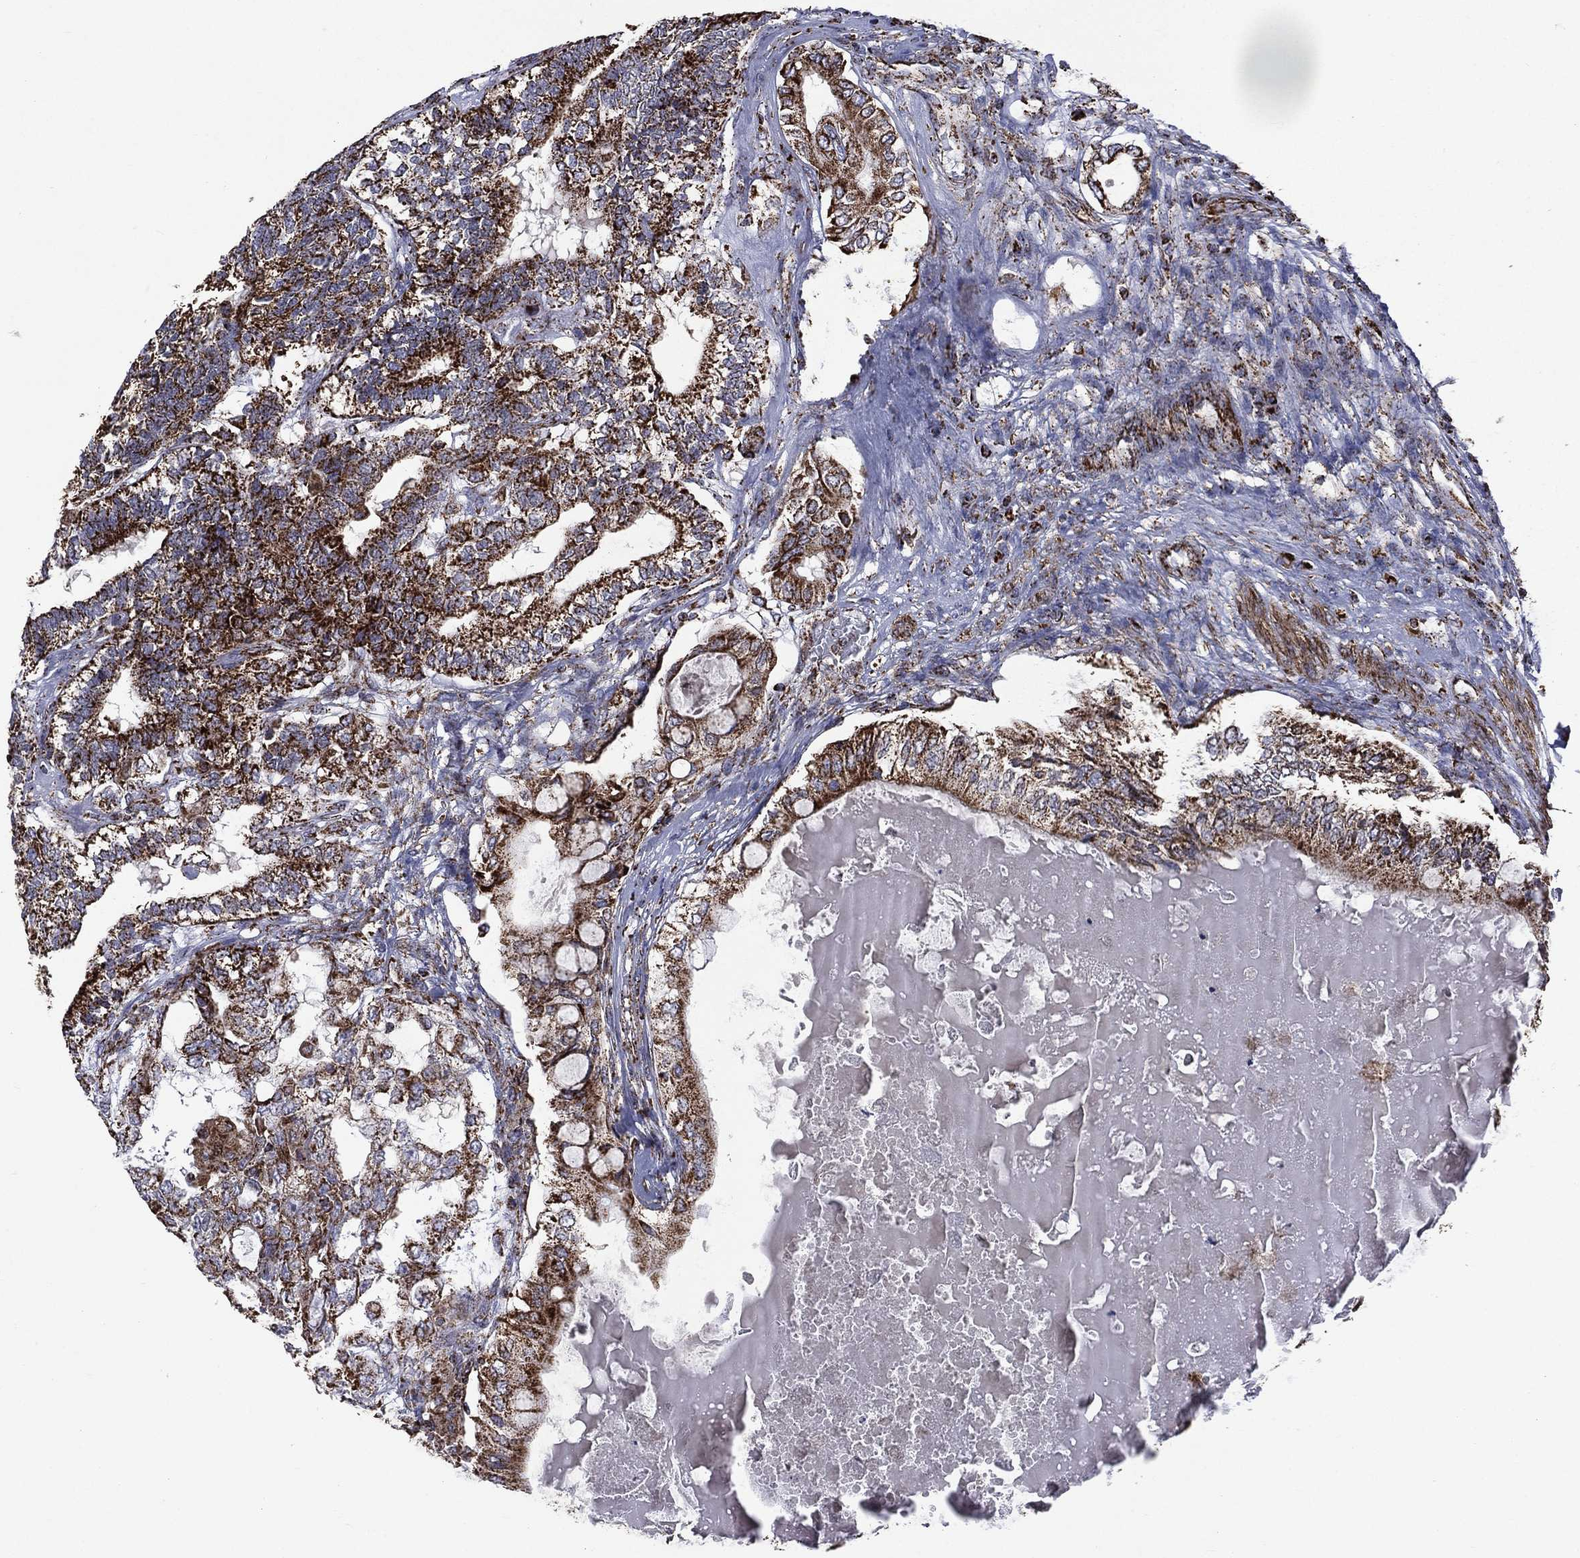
{"staining": {"intensity": "strong", "quantity": ">75%", "location": "cytoplasmic/membranous"}, "tissue": "testis cancer", "cell_type": "Tumor cells", "image_type": "cancer", "snomed": [{"axis": "morphology", "description": "Seminoma, NOS"}, {"axis": "morphology", "description": "Carcinoma, Embryonal, NOS"}, {"axis": "topography", "description": "Testis"}], "caption": "This is a histology image of immunohistochemistry (IHC) staining of testis embryonal carcinoma, which shows strong staining in the cytoplasmic/membranous of tumor cells.", "gene": "GOT2", "patient": {"sex": "male", "age": 41}}